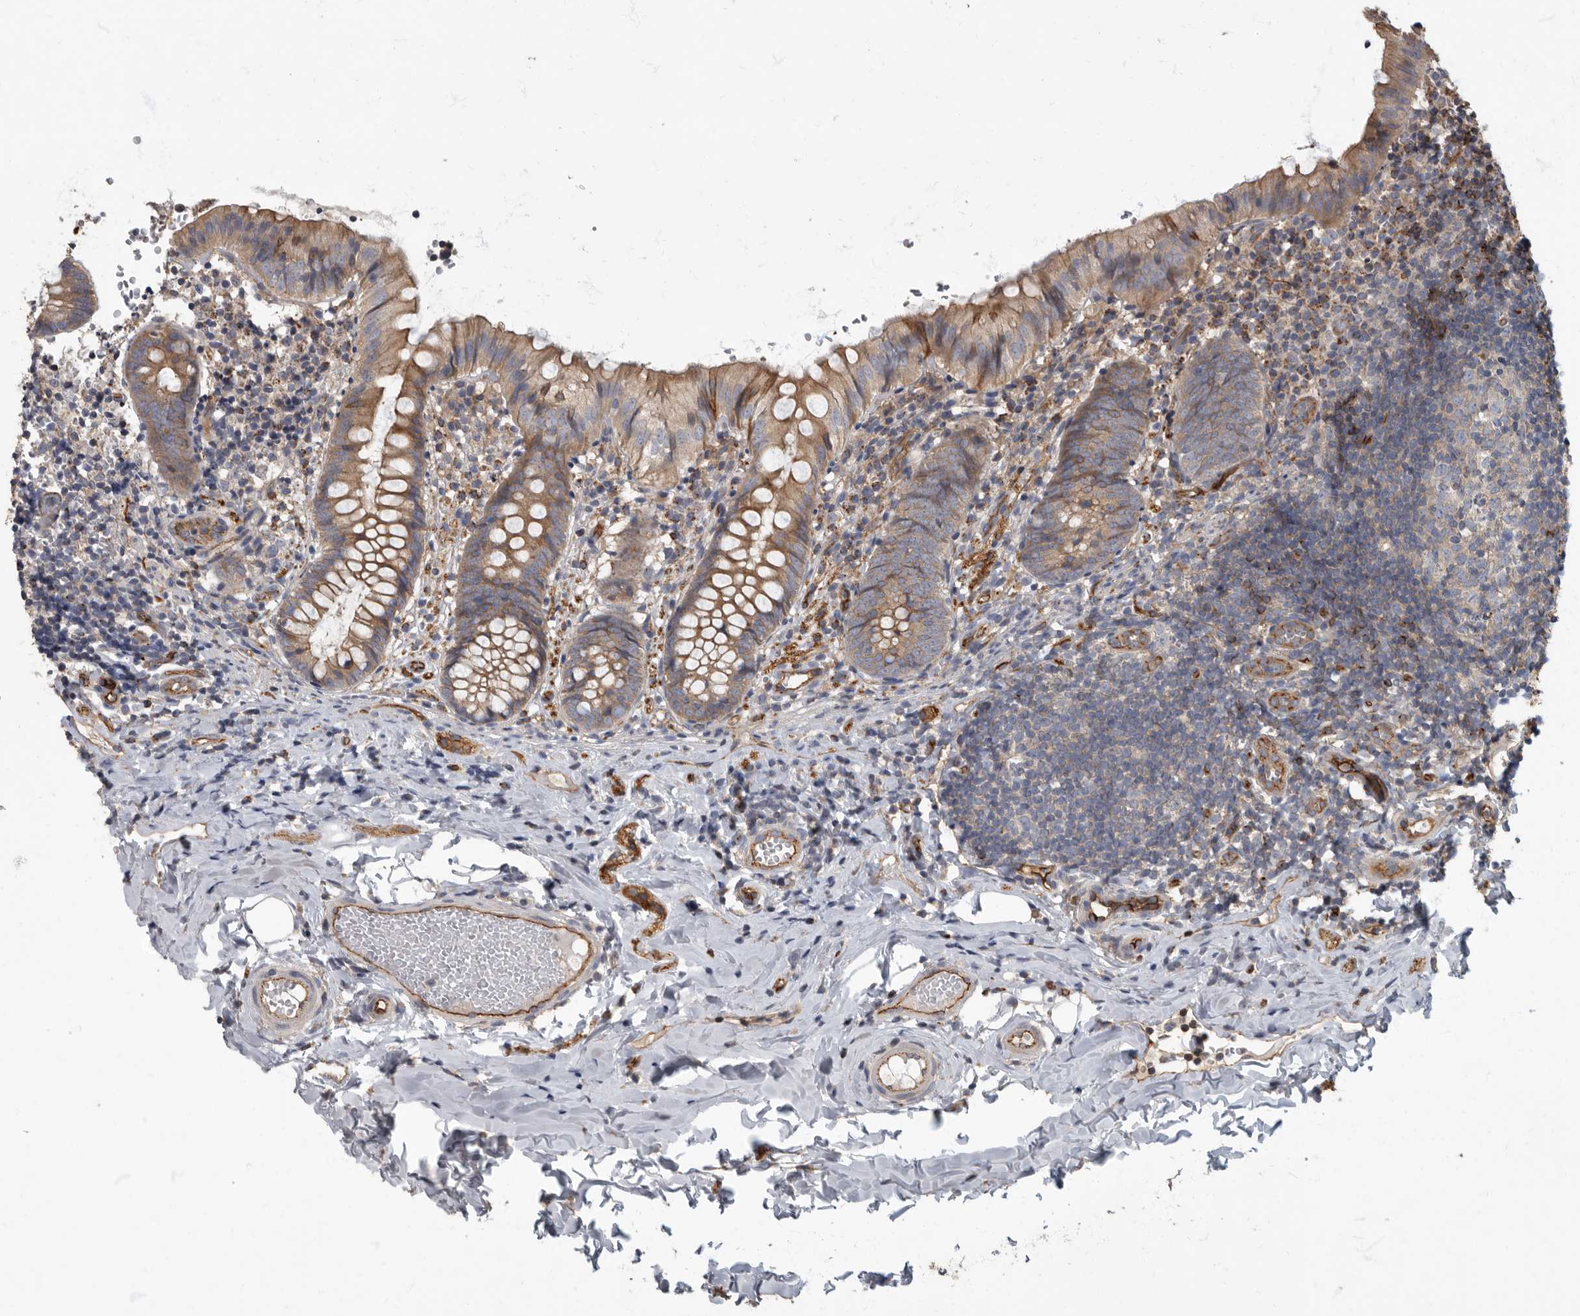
{"staining": {"intensity": "moderate", "quantity": ">75%", "location": "cytoplasmic/membranous"}, "tissue": "appendix", "cell_type": "Glandular cells", "image_type": "normal", "snomed": [{"axis": "morphology", "description": "Normal tissue, NOS"}, {"axis": "topography", "description": "Appendix"}], "caption": "Normal appendix demonstrates moderate cytoplasmic/membranous positivity in approximately >75% of glandular cells The protein is shown in brown color, while the nuclei are stained blue..", "gene": "PDK1", "patient": {"sex": "male", "age": 8}}